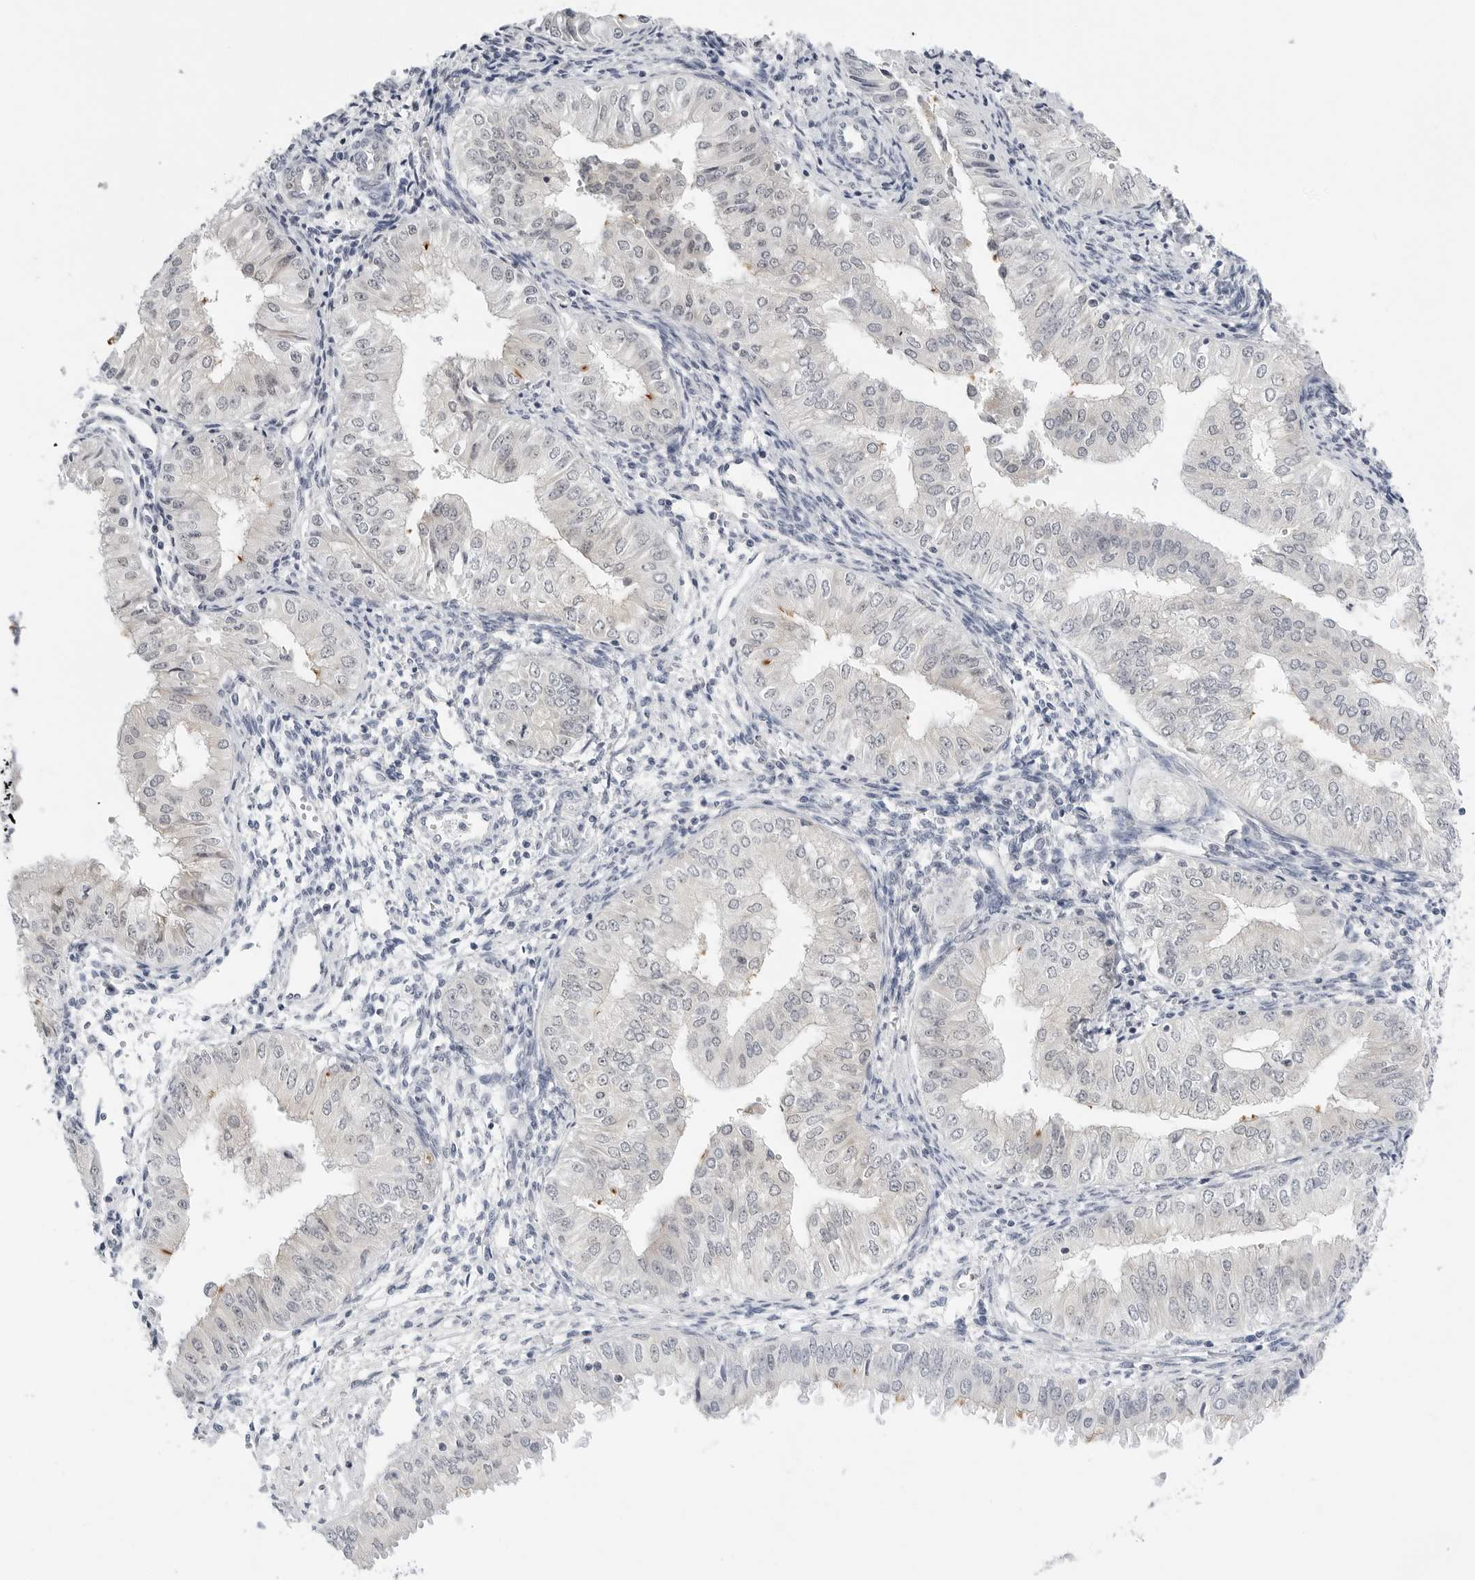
{"staining": {"intensity": "negative", "quantity": "none", "location": "none"}, "tissue": "endometrial cancer", "cell_type": "Tumor cells", "image_type": "cancer", "snomed": [{"axis": "morphology", "description": "Normal tissue, NOS"}, {"axis": "morphology", "description": "Adenocarcinoma, NOS"}, {"axis": "topography", "description": "Endometrium"}], "caption": "The photomicrograph displays no staining of tumor cells in endometrial adenocarcinoma. (DAB (3,3'-diaminobenzidine) immunohistochemistry (IHC) with hematoxylin counter stain).", "gene": "MAP2K5", "patient": {"sex": "female", "age": 53}}